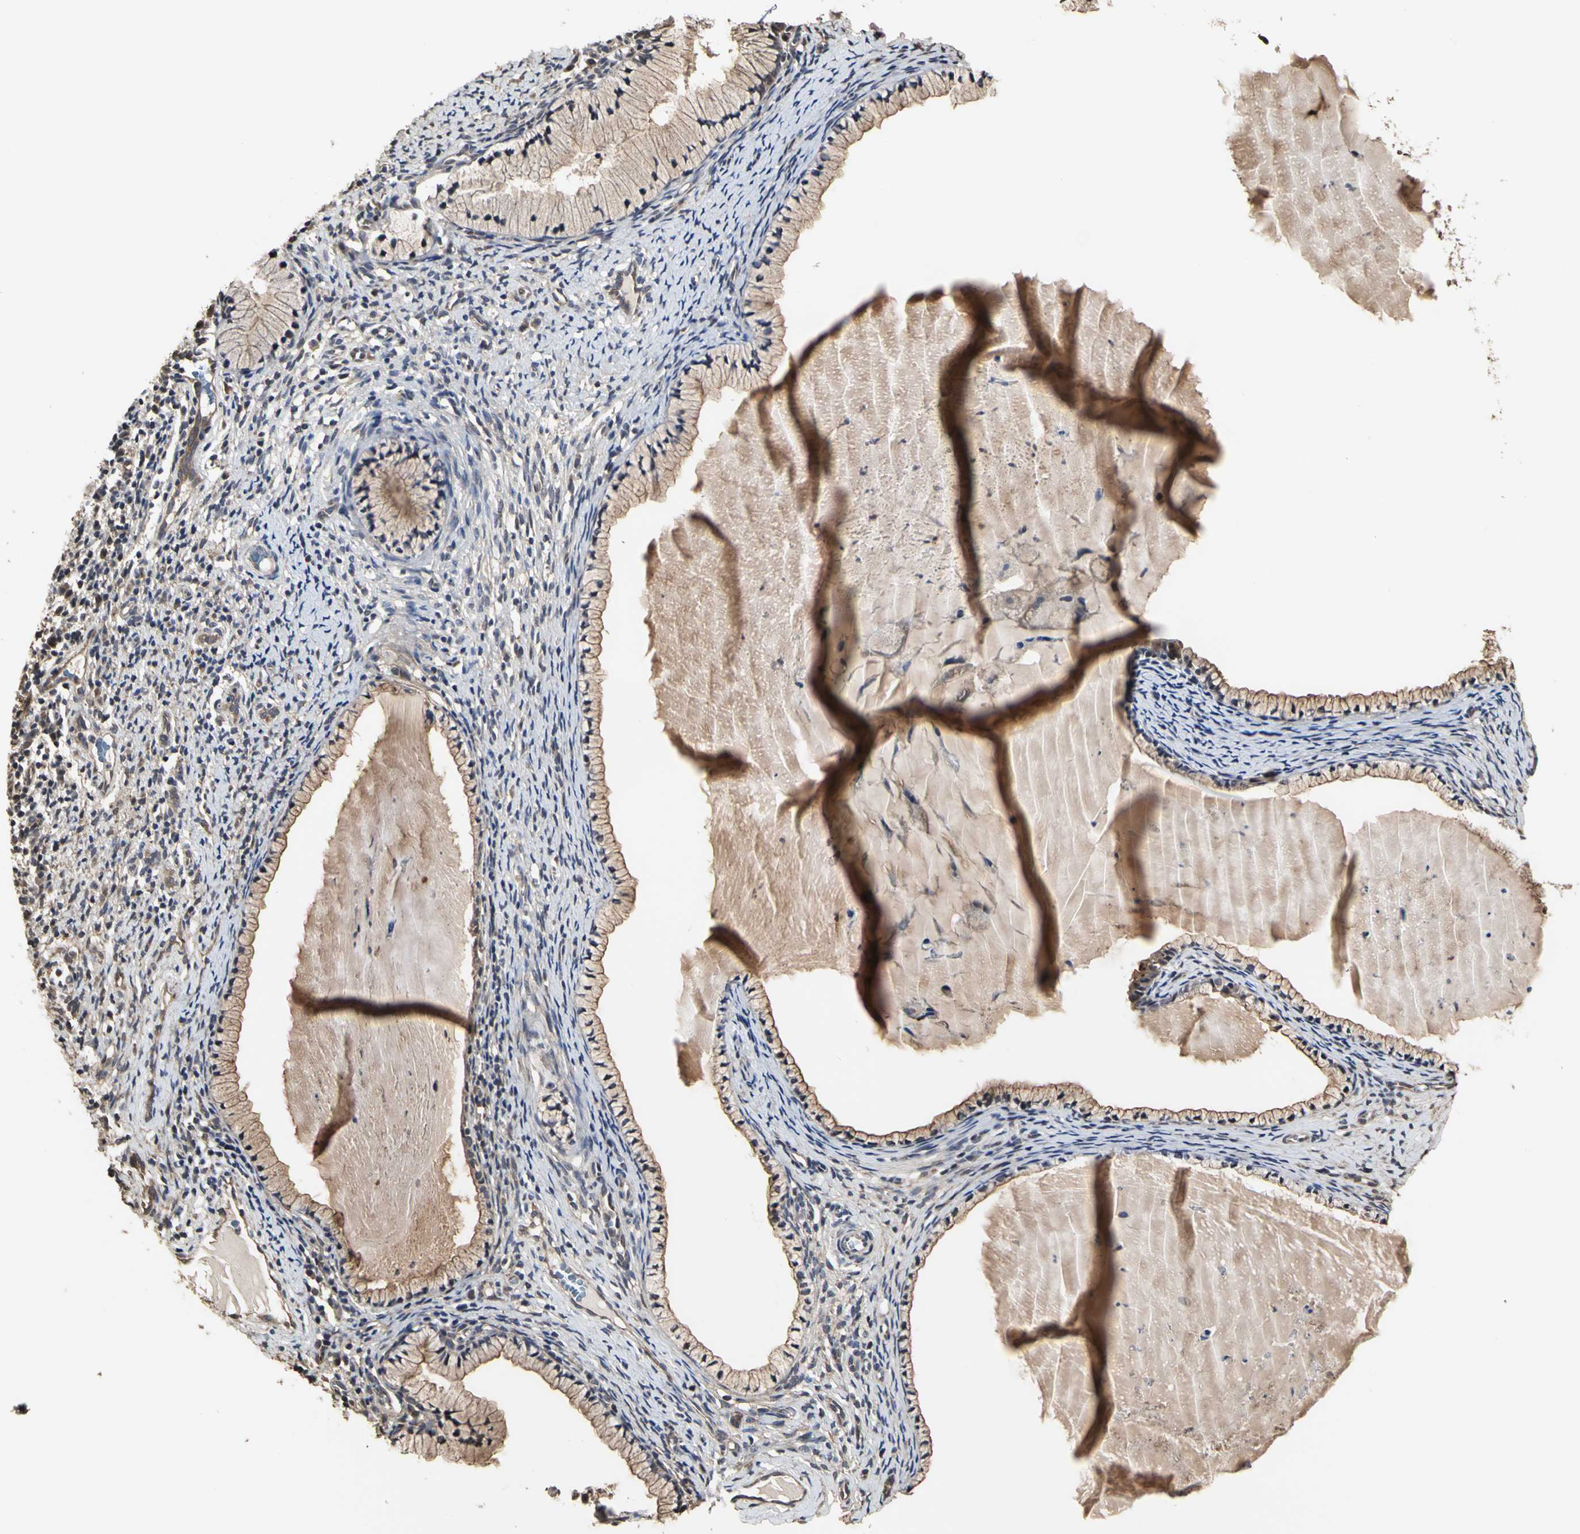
{"staining": {"intensity": "weak", "quantity": ">75%", "location": "cytoplasmic/membranous"}, "tissue": "cervix", "cell_type": "Glandular cells", "image_type": "normal", "snomed": [{"axis": "morphology", "description": "Normal tissue, NOS"}, {"axis": "topography", "description": "Cervix"}], "caption": "A high-resolution image shows immunohistochemistry staining of benign cervix, which demonstrates weak cytoplasmic/membranous staining in about >75% of glandular cells. (DAB (3,3'-diaminobenzidine) IHC with brightfield microscopy, high magnification).", "gene": "TAOK1", "patient": {"sex": "female", "age": 70}}